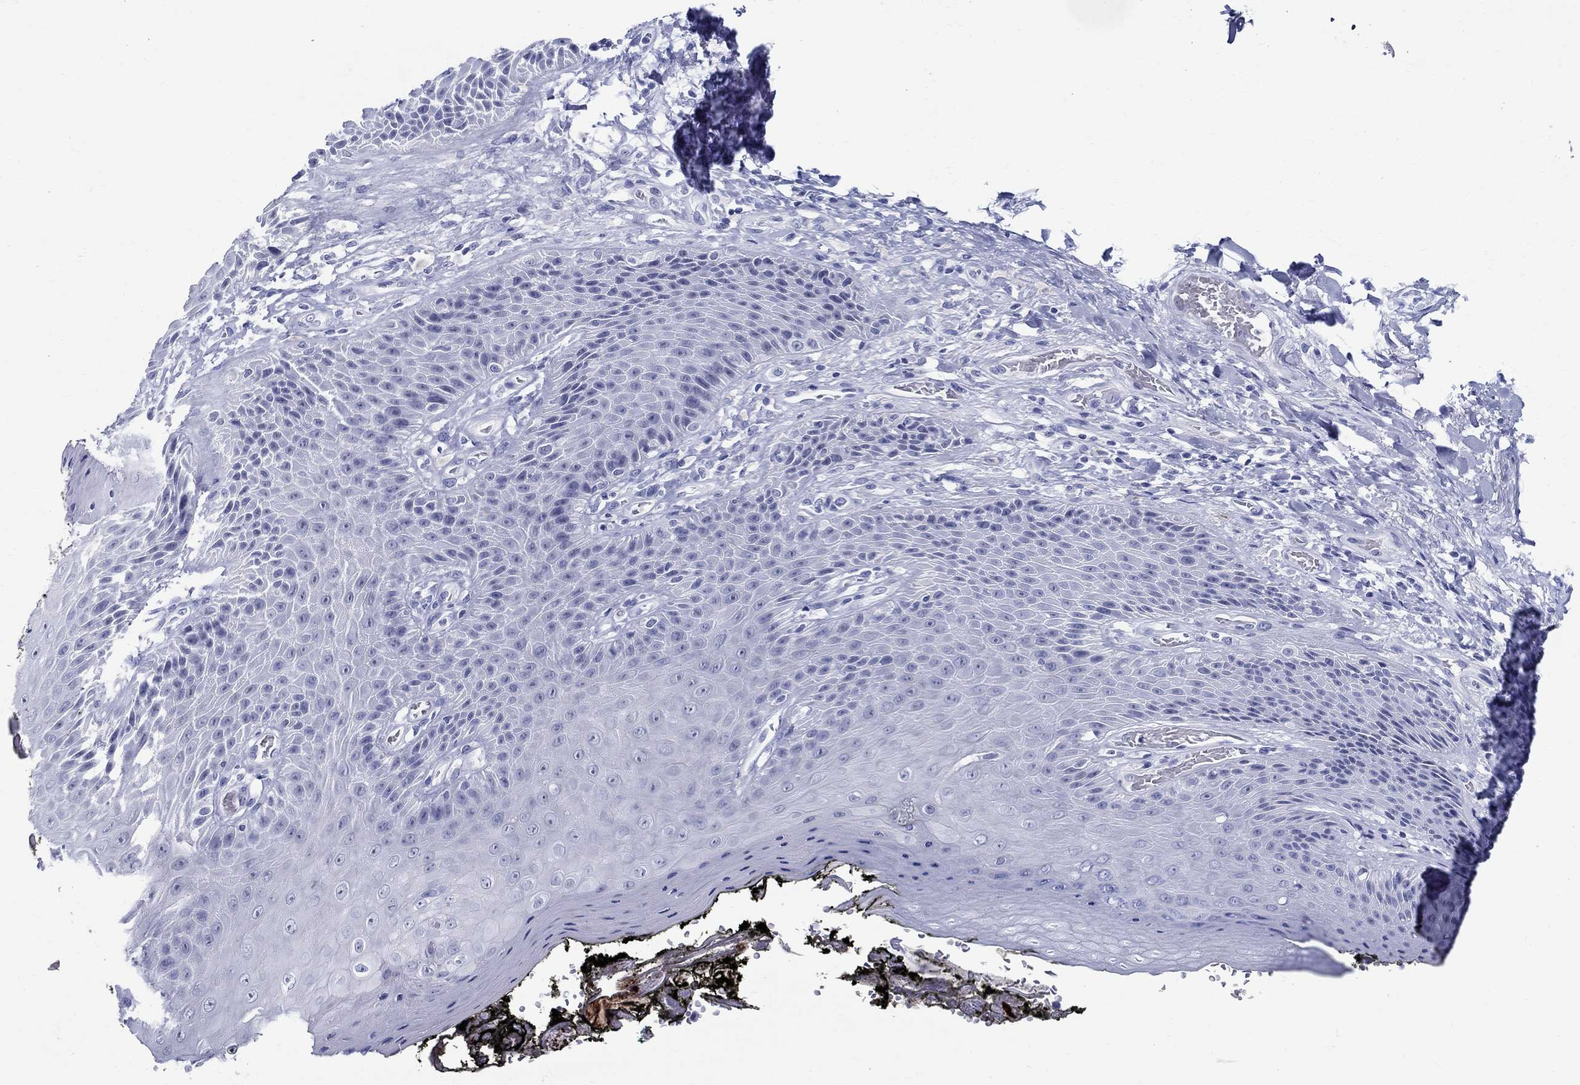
{"staining": {"intensity": "negative", "quantity": "none", "location": "none"}, "tissue": "skin", "cell_type": "Epidermal cells", "image_type": "normal", "snomed": [{"axis": "morphology", "description": "Normal tissue, NOS"}, {"axis": "topography", "description": "Anal"}, {"axis": "topography", "description": "Peripheral nerve tissue"}], "caption": "Skin was stained to show a protein in brown. There is no significant positivity in epidermal cells. The staining was performed using DAB to visualize the protein expression in brown, while the nuclei were stained in blue with hematoxylin (Magnification: 20x).", "gene": "BSPRY", "patient": {"sex": "male", "age": 53}}